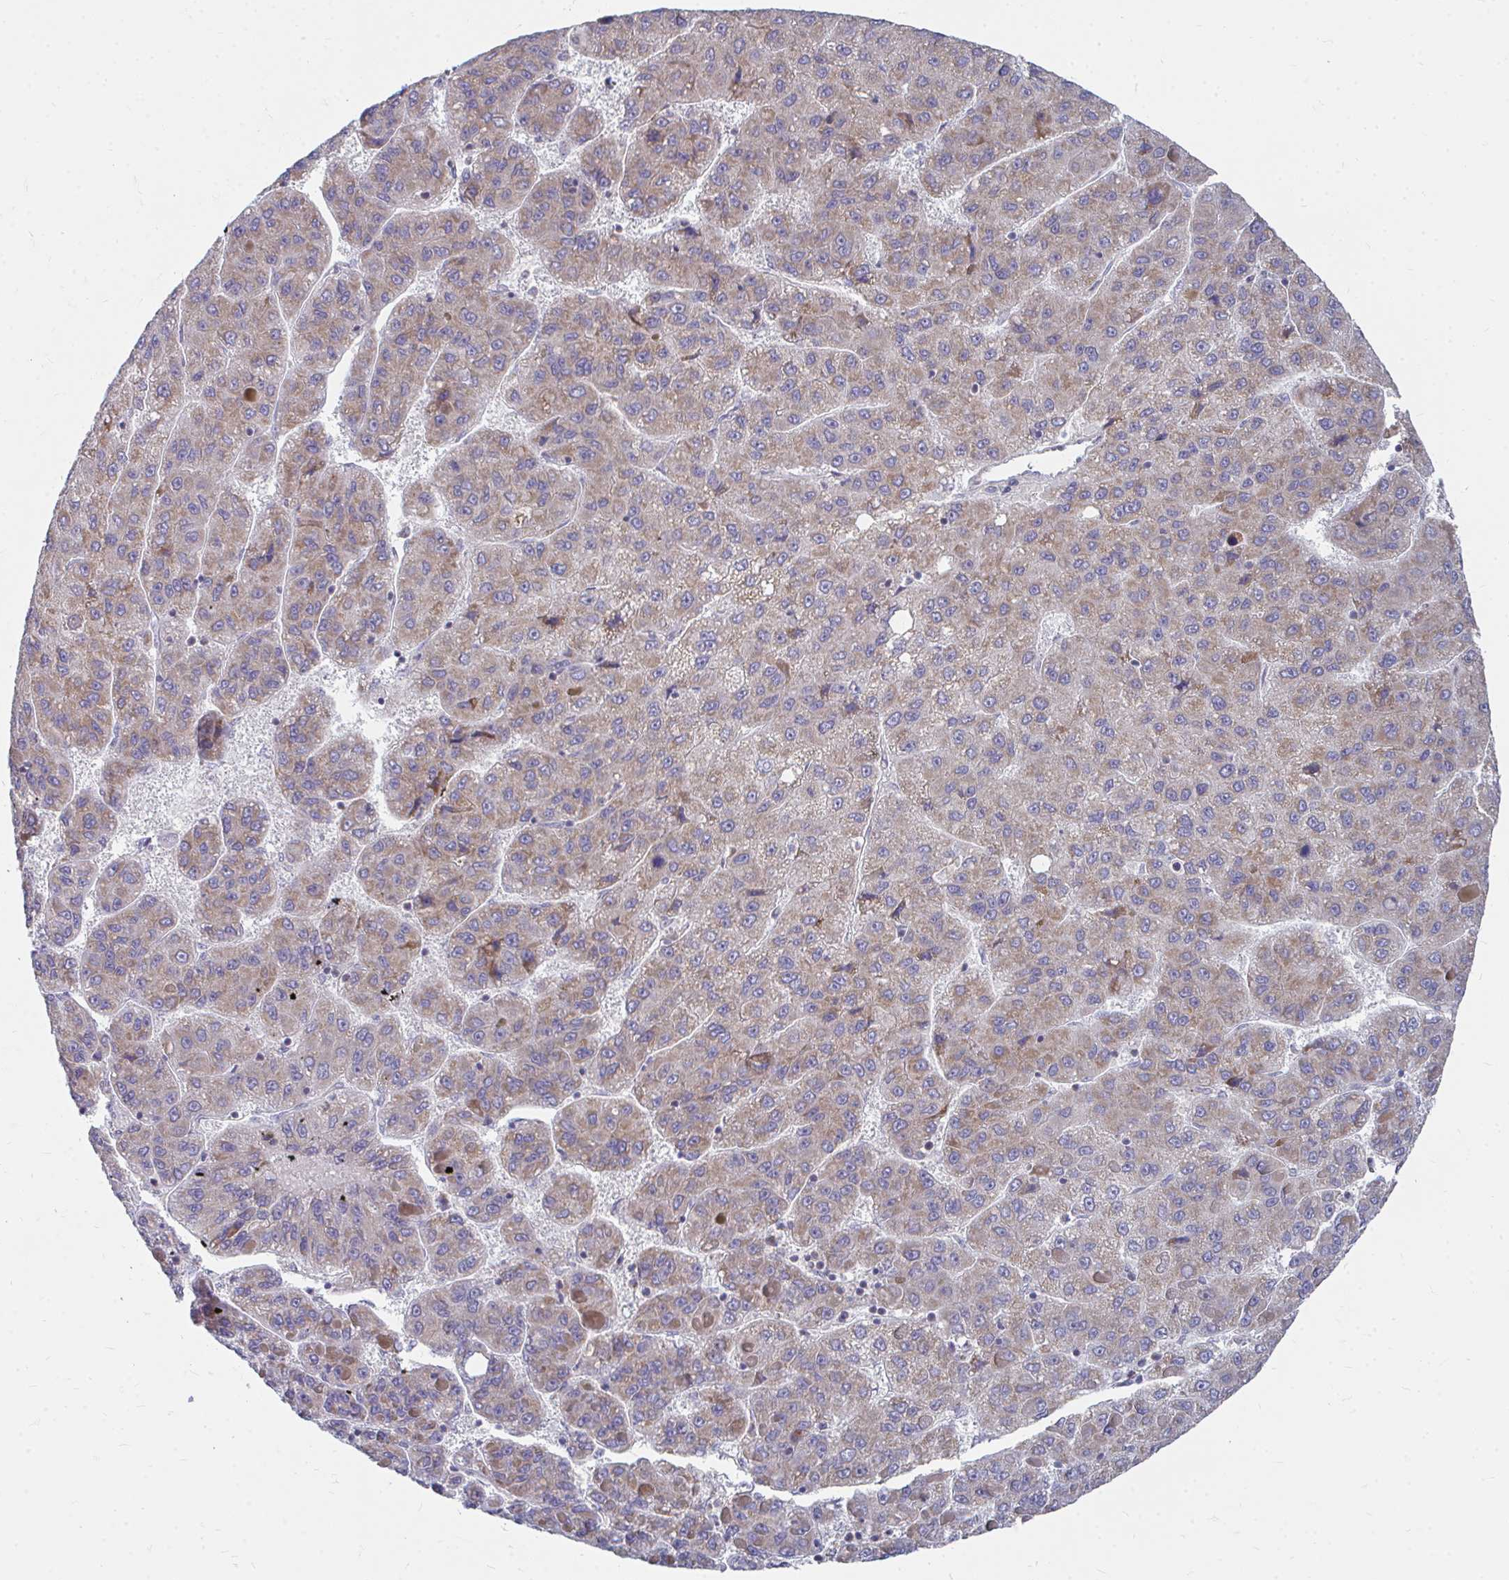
{"staining": {"intensity": "moderate", "quantity": "25%-75%", "location": "cytoplasmic/membranous"}, "tissue": "liver cancer", "cell_type": "Tumor cells", "image_type": "cancer", "snomed": [{"axis": "morphology", "description": "Carcinoma, Hepatocellular, NOS"}, {"axis": "topography", "description": "Liver"}], "caption": "High-magnification brightfield microscopy of liver cancer stained with DAB (3,3'-diaminobenzidine) (brown) and counterstained with hematoxylin (blue). tumor cells exhibit moderate cytoplasmic/membranous expression is seen in about25%-75% of cells. (DAB IHC with brightfield microscopy, high magnification).", "gene": "PEX3", "patient": {"sex": "female", "age": 82}}